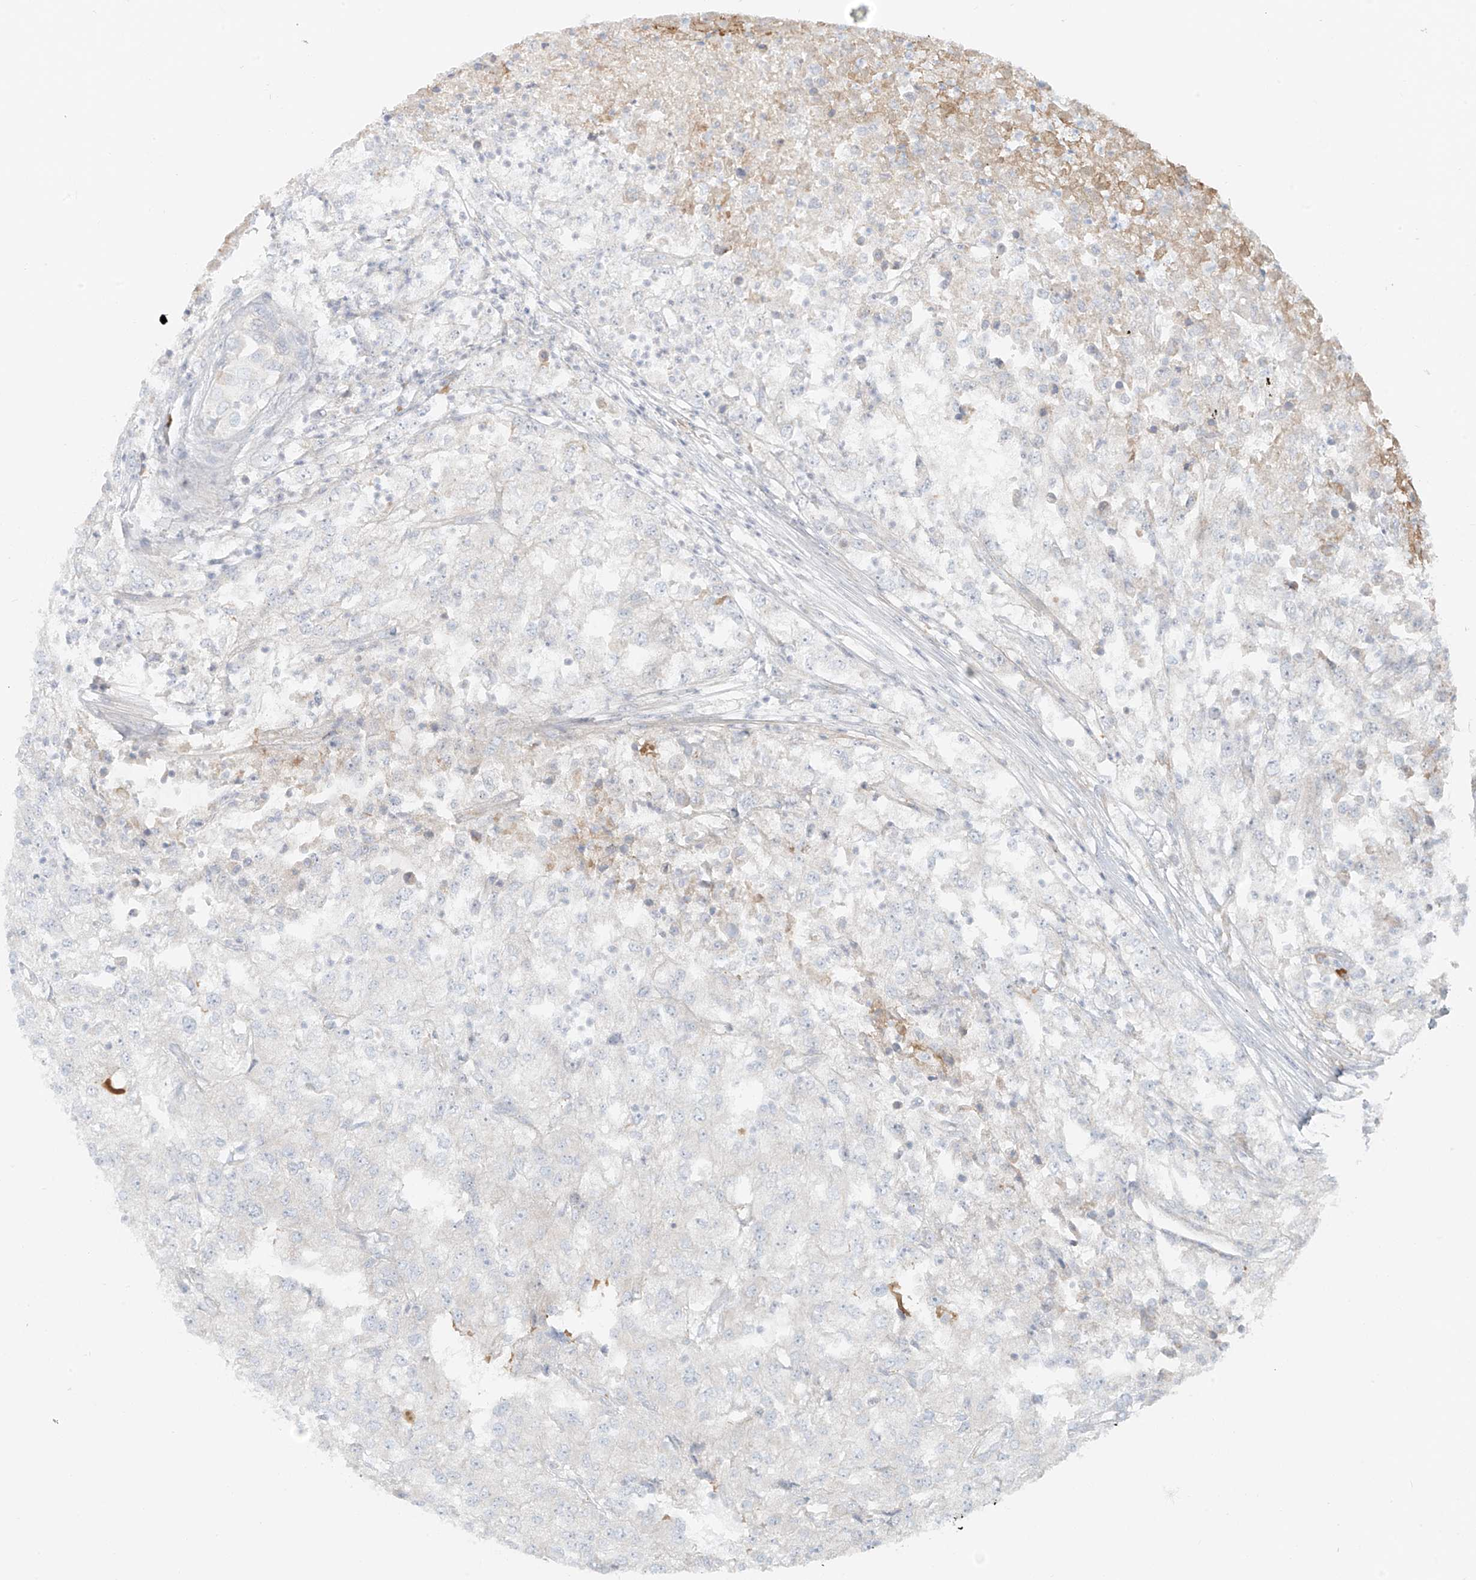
{"staining": {"intensity": "negative", "quantity": "none", "location": "none"}, "tissue": "renal cancer", "cell_type": "Tumor cells", "image_type": "cancer", "snomed": [{"axis": "morphology", "description": "Adenocarcinoma, NOS"}, {"axis": "topography", "description": "Kidney"}], "caption": "Immunohistochemistry image of human renal adenocarcinoma stained for a protein (brown), which displays no expression in tumor cells.", "gene": "UST", "patient": {"sex": "female", "age": 54}}